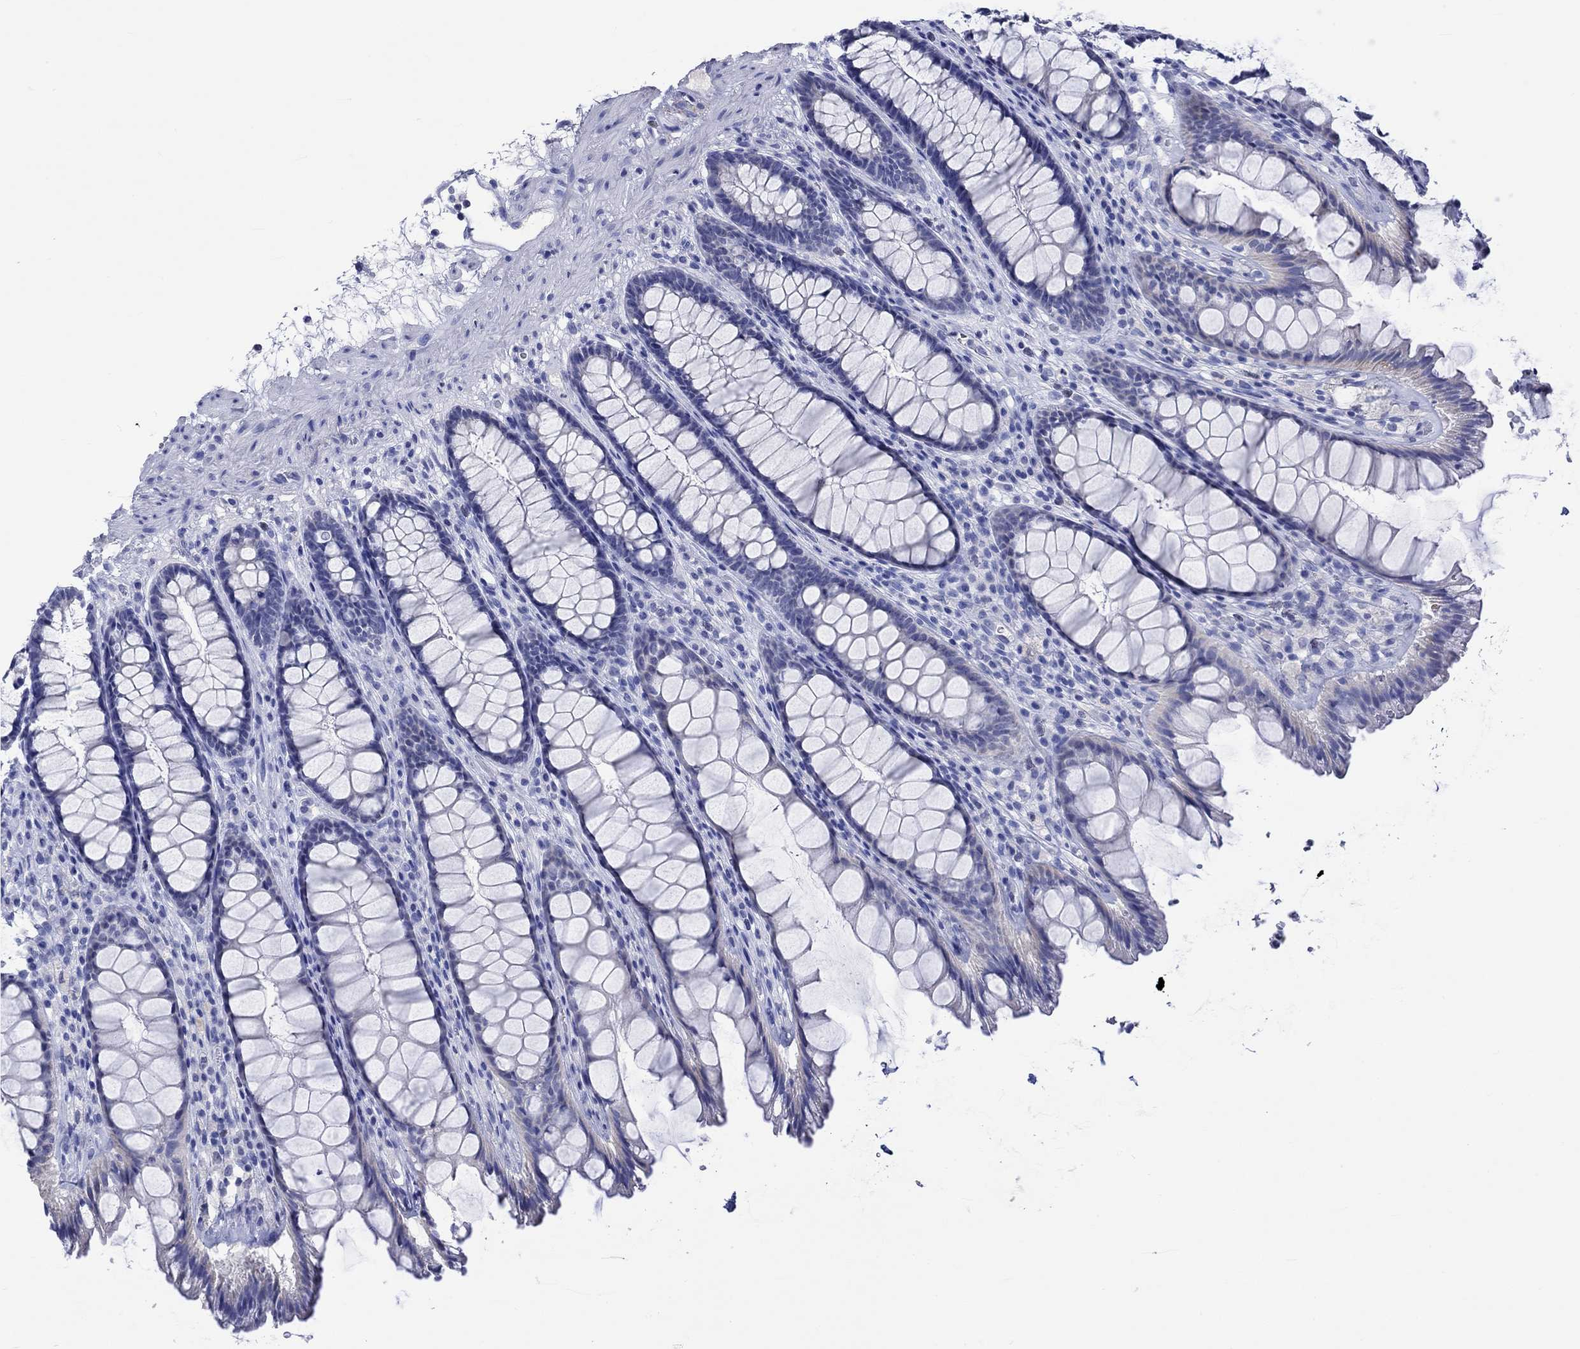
{"staining": {"intensity": "negative", "quantity": "none", "location": "none"}, "tissue": "rectum", "cell_type": "Glandular cells", "image_type": "normal", "snomed": [{"axis": "morphology", "description": "Normal tissue, NOS"}, {"axis": "topography", "description": "Rectum"}], "caption": "Unremarkable rectum was stained to show a protein in brown. There is no significant positivity in glandular cells. (DAB (3,3'-diaminobenzidine) IHC with hematoxylin counter stain).", "gene": "KLHL35", "patient": {"sex": "male", "age": 72}}